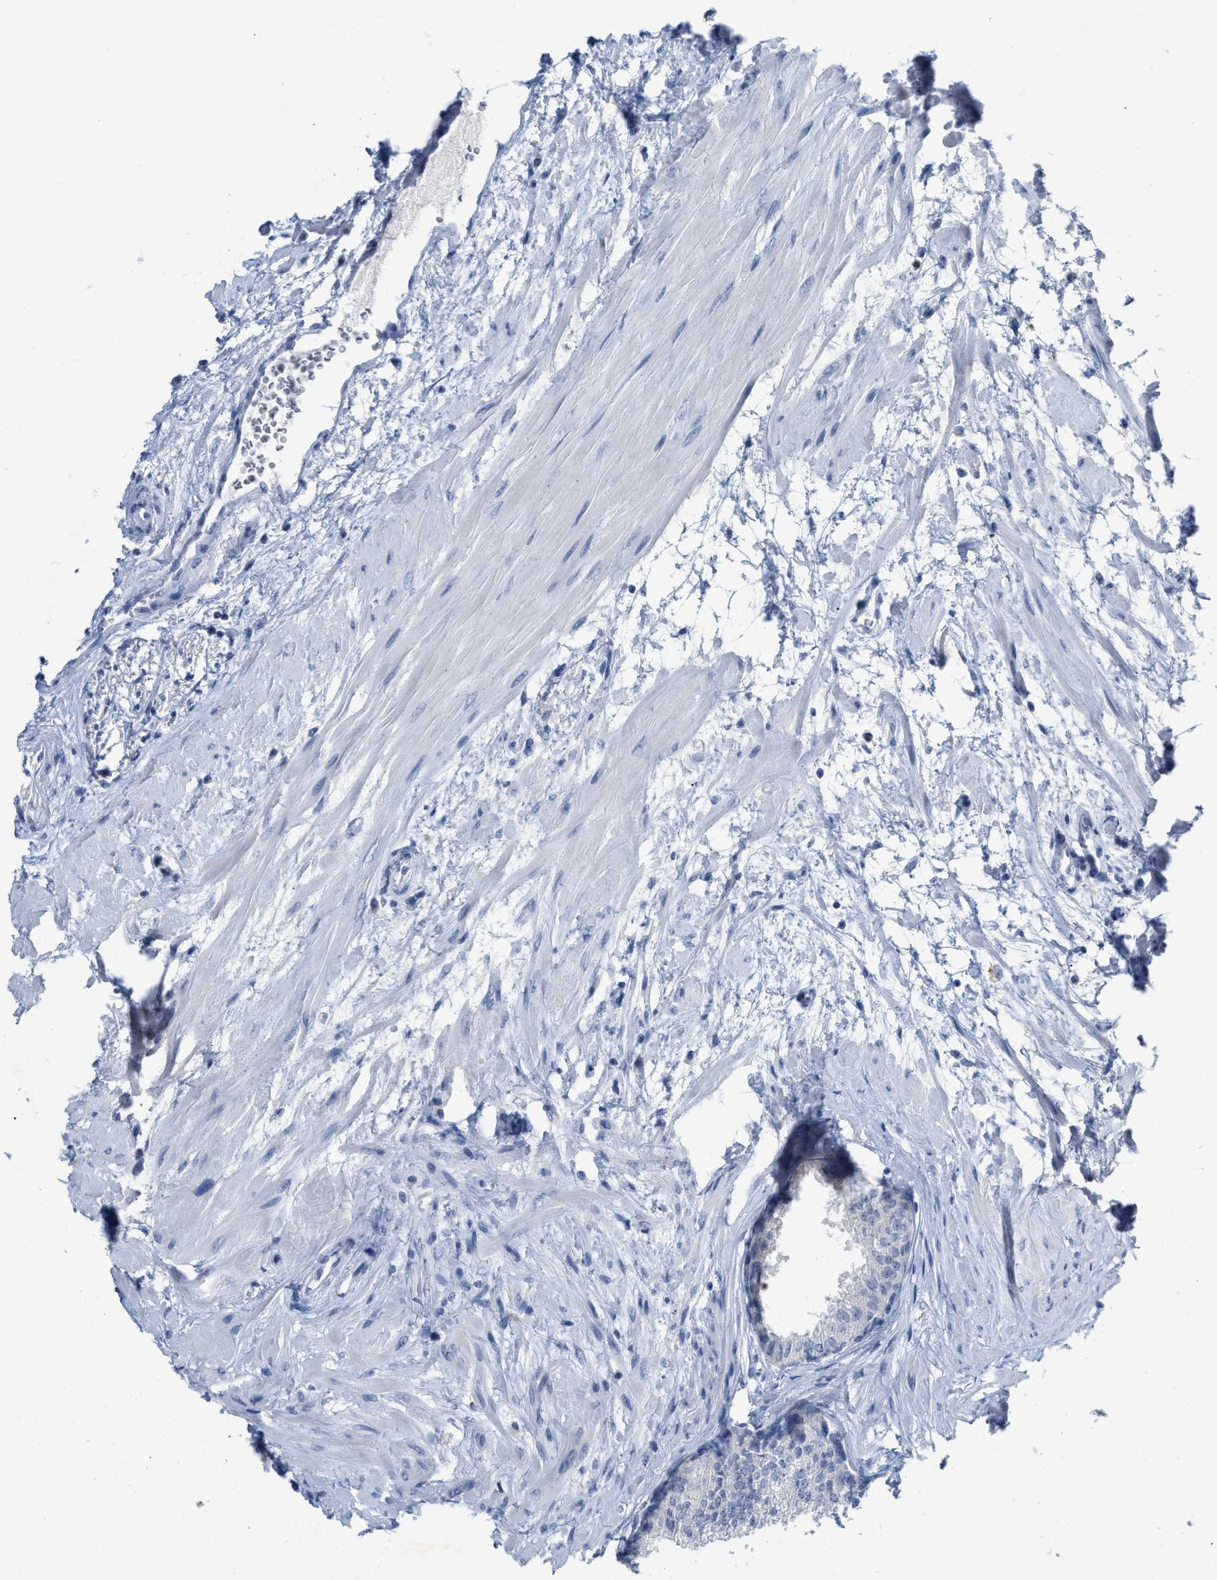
{"staining": {"intensity": "negative", "quantity": "none", "location": "none"}, "tissue": "seminal vesicle", "cell_type": "Glandular cells", "image_type": "normal", "snomed": [{"axis": "morphology", "description": "Normal tissue, NOS"}, {"axis": "topography", "description": "Prostate"}, {"axis": "topography", "description": "Seminal veicle"}], "caption": "DAB (3,3'-diaminobenzidine) immunohistochemical staining of normal human seminal vesicle demonstrates no significant positivity in glandular cells. (Immunohistochemistry, brightfield microscopy, high magnification).", "gene": "CEACAM5", "patient": {"sex": "male", "age": 60}}